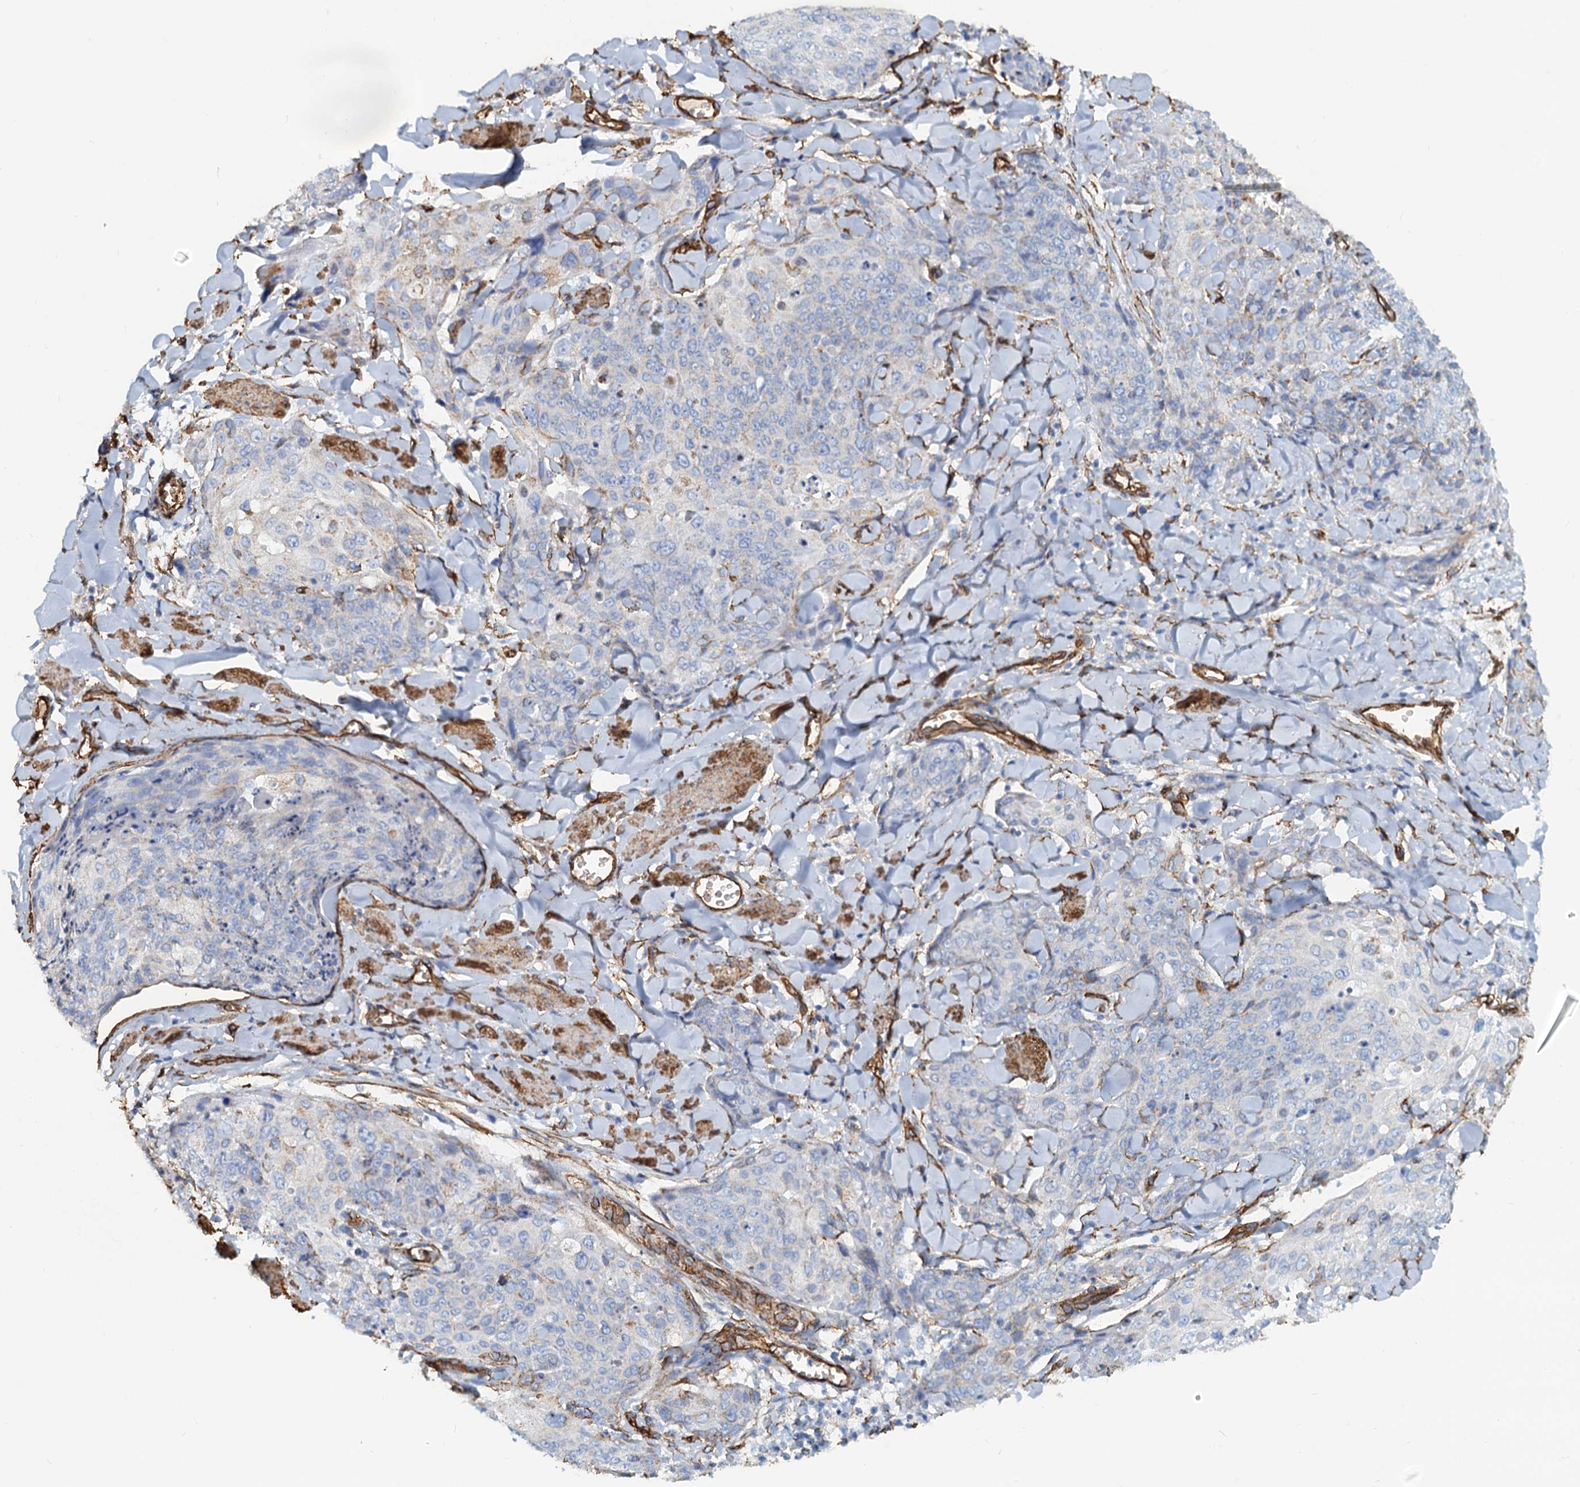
{"staining": {"intensity": "negative", "quantity": "none", "location": "none"}, "tissue": "skin cancer", "cell_type": "Tumor cells", "image_type": "cancer", "snomed": [{"axis": "morphology", "description": "Squamous cell carcinoma, NOS"}, {"axis": "topography", "description": "Skin"}, {"axis": "topography", "description": "Vulva"}], "caption": "Tumor cells show no significant expression in squamous cell carcinoma (skin).", "gene": "DGKG", "patient": {"sex": "female", "age": 85}}